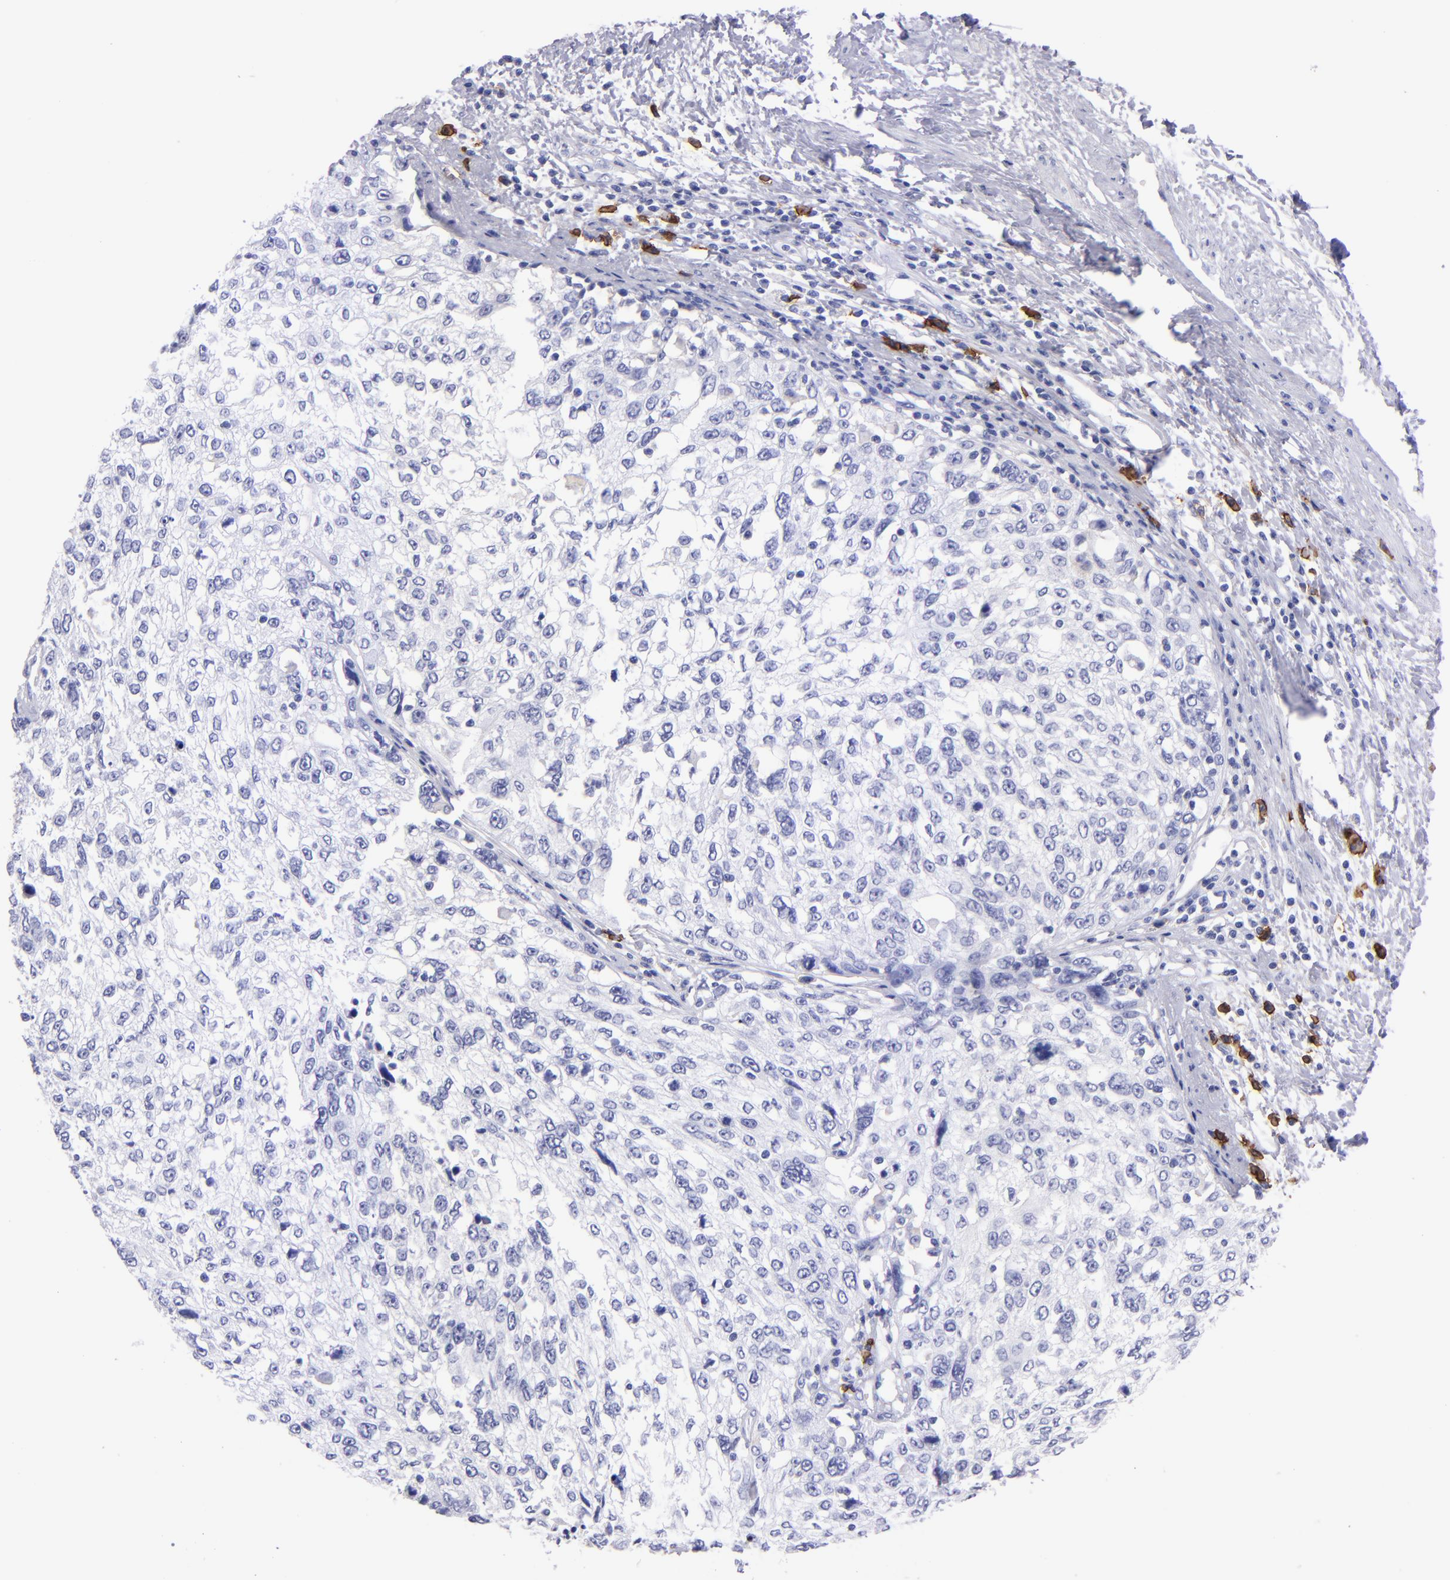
{"staining": {"intensity": "negative", "quantity": "none", "location": "none"}, "tissue": "cervical cancer", "cell_type": "Tumor cells", "image_type": "cancer", "snomed": [{"axis": "morphology", "description": "Squamous cell carcinoma, NOS"}, {"axis": "topography", "description": "Cervix"}], "caption": "Immunohistochemistry photomicrograph of cervical cancer (squamous cell carcinoma) stained for a protein (brown), which shows no expression in tumor cells. (DAB (3,3'-diaminobenzidine) immunohistochemistry (IHC) with hematoxylin counter stain).", "gene": "CD38", "patient": {"sex": "female", "age": 57}}